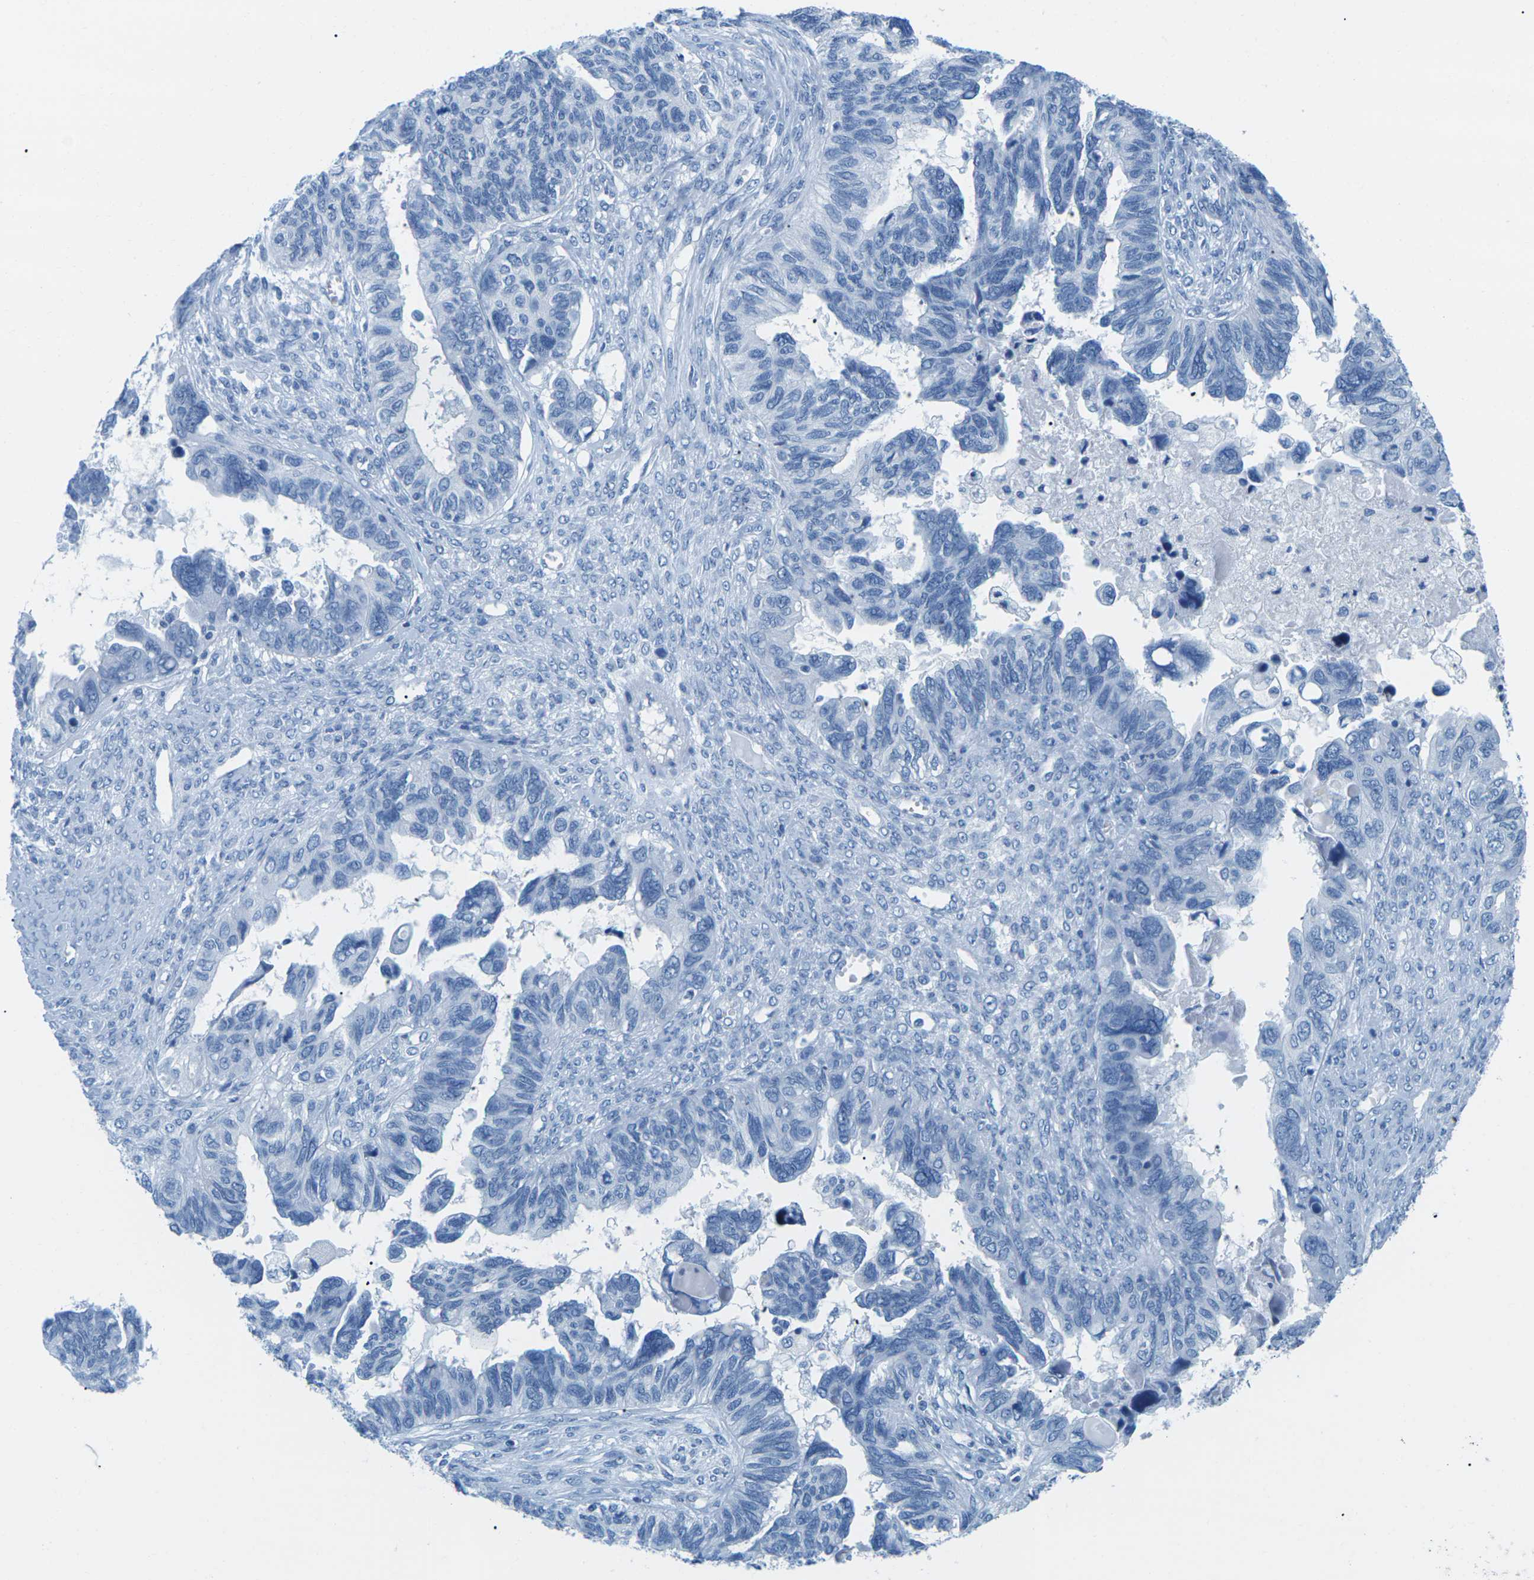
{"staining": {"intensity": "negative", "quantity": "none", "location": "none"}, "tissue": "ovarian cancer", "cell_type": "Tumor cells", "image_type": "cancer", "snomed": [{"axis": "morphology", "description": "Cystadenocarcinoma, serous, NOS"}, {"axis": "topography", "description": "Ovary"}], "caption": "A high-resolution image shows immunohistochemistry (IHC) staining of ovarian serous cystadenocarcinoma, which exhibits no significant positivity in tumor cells.", "gene": "SLC12A1", "patient": {"sex": "female", "age": 79}}